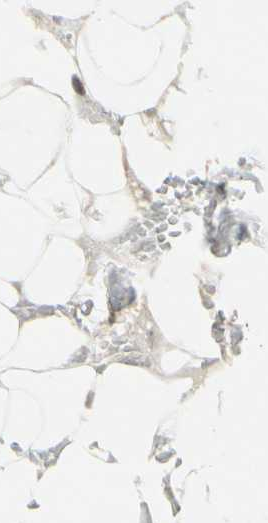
{"staining": {"intensity": "moderate", "quantity": "25%-75%", "location": "cytoplasmic/membranous,nuclear"}, "tissue": "adipose tissue", "cell_type": "Adipocytes", "image_type": "normal", "snomed": [{"axis": "morphology", "description": "Normal tissue, NOS"}, {"axis": "topography", "description": "Peripheral nerve tissue"}], "caption": "Normal adipose tissue was stained to show a protein in brown. There is medium levels of moderate cytoplasmic/membranous,nuclear staining in about 25%-75% of adipocytes.", "gene": "BRMS1", "patient": {"sex": "male", "age": 70}}